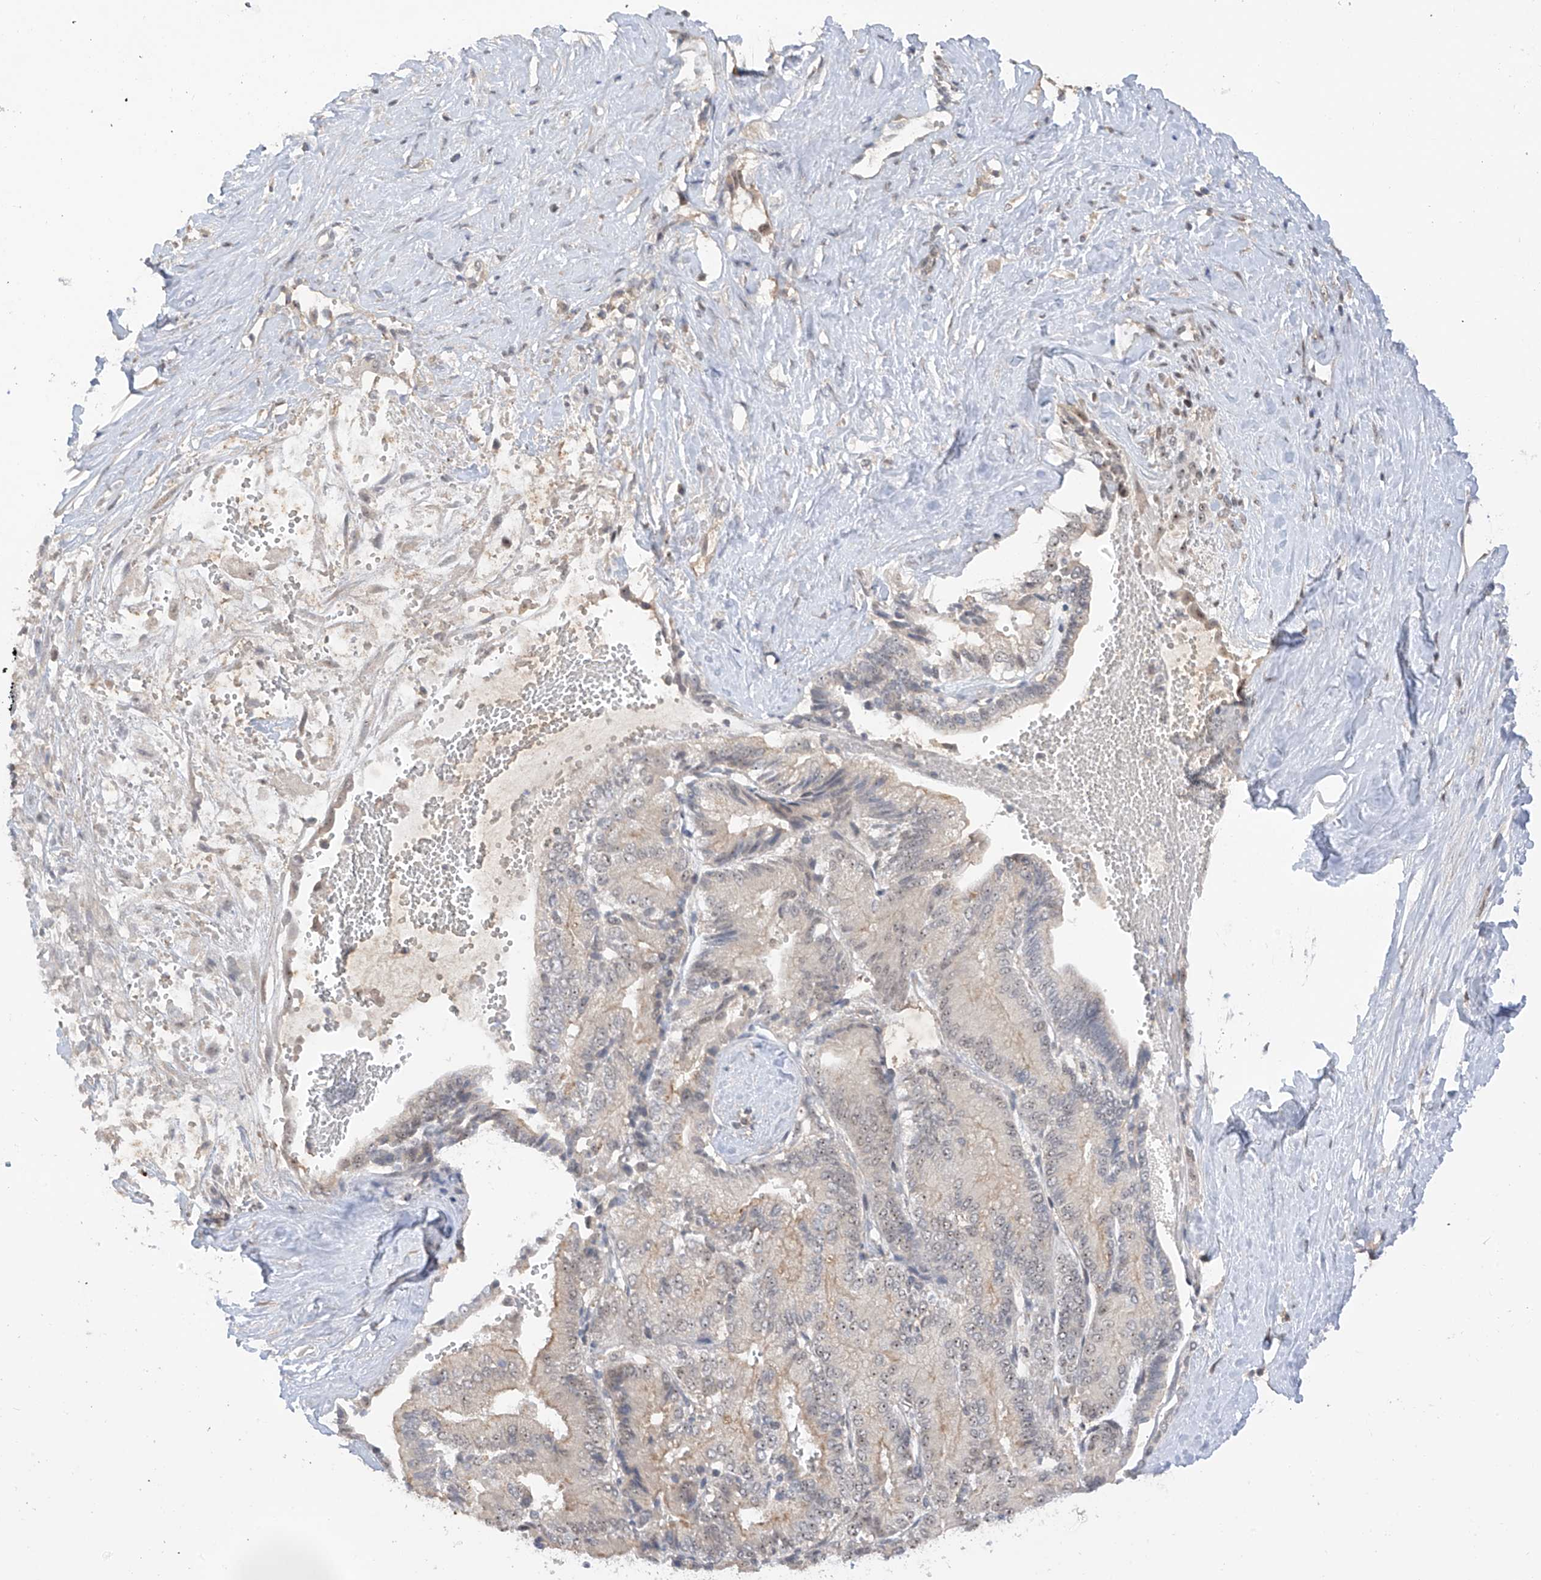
{"staining": {"intensity": "negative", "quantity": "none", "location": "none"}, "tissue": "liver cancer", "cell_type": "Tumor cells", "image_type": "cancer", "snomed": [{"axis": "morphology", "description": "Cholangiocarcinoma"}, {"axis": "topography", "description": "Liver"}], "caption": "A high-resolution histopathology image shows immunohistochemistry staining of cholangiocarcinoma (liver), which shows no significant expression in tumor cells.", "gene": "C1orf131", "patient": {"sex": "female", "age": 75}}